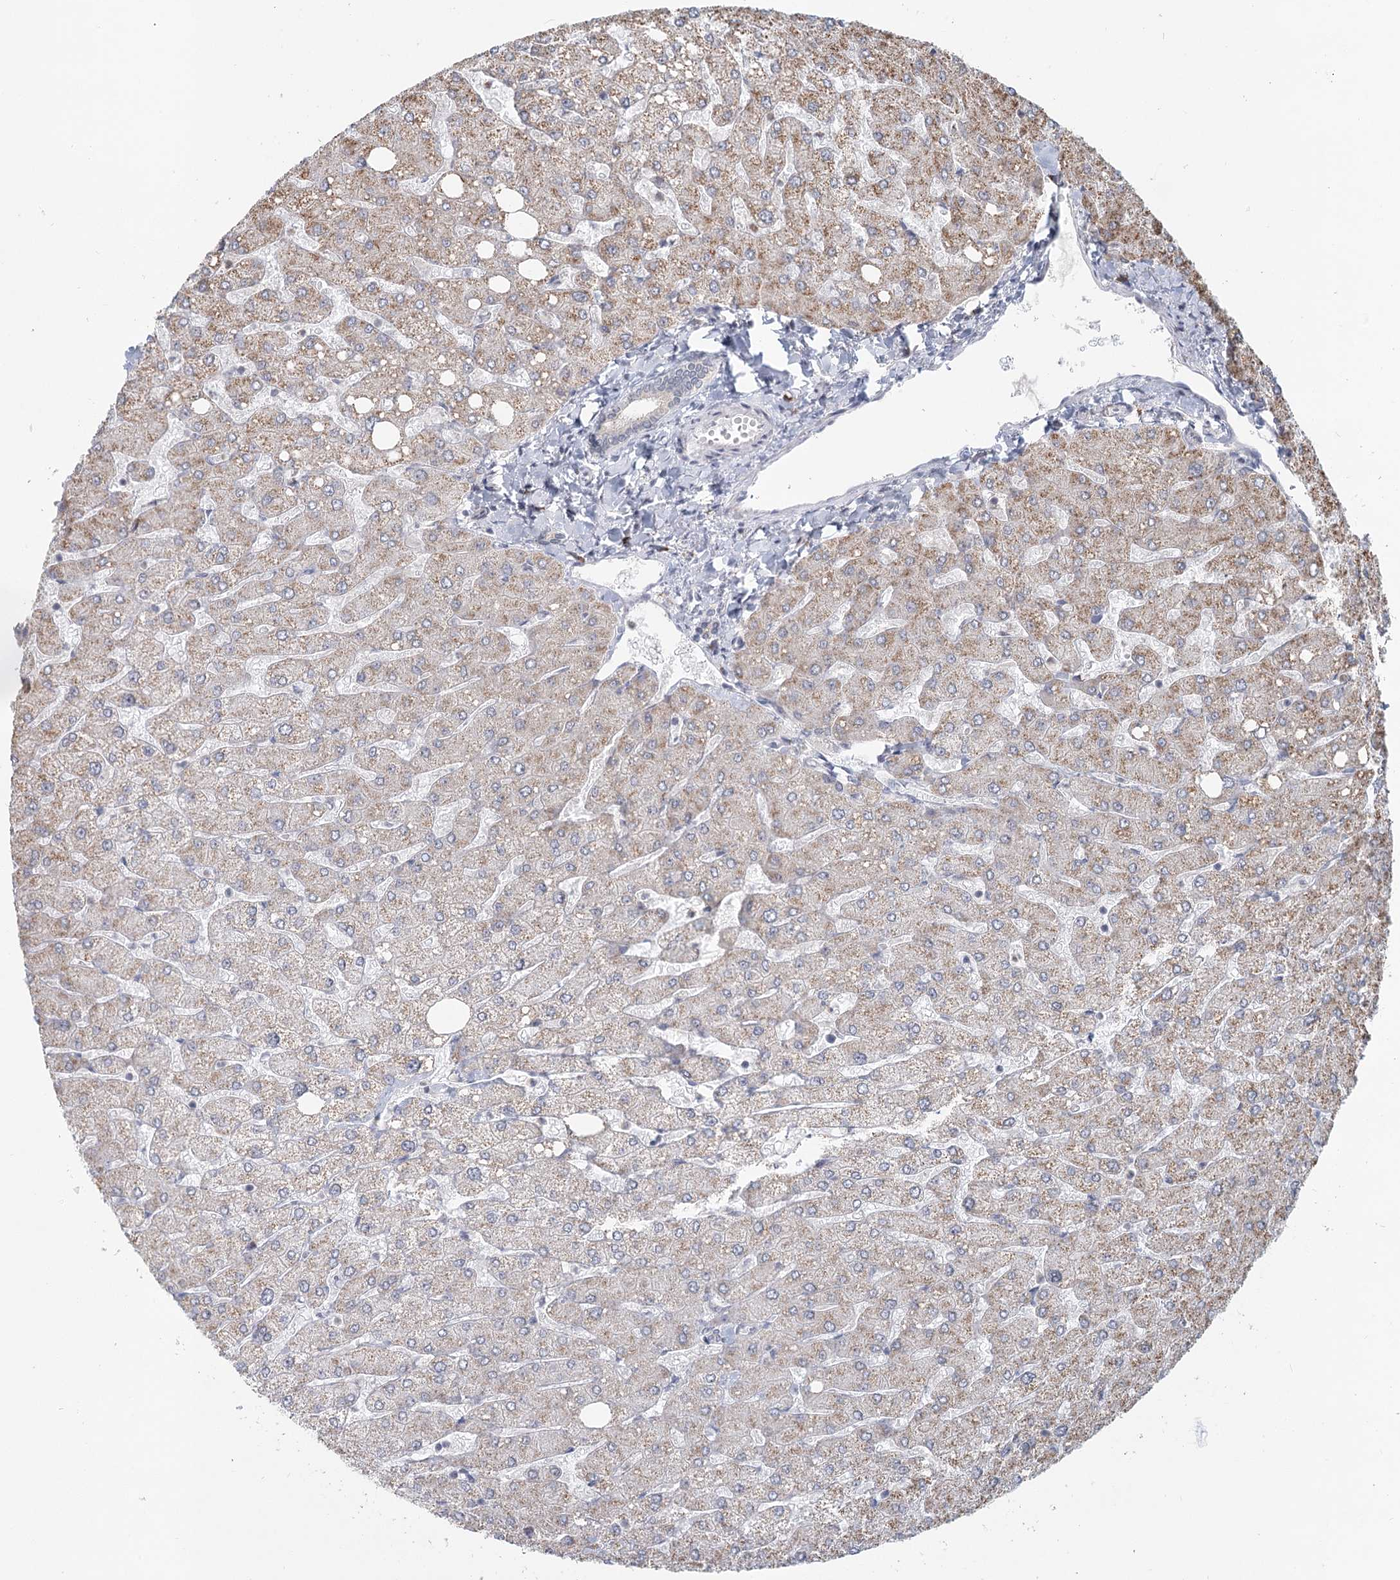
{"staining": {"intensity": "negative", "quantity": "none", "location": "none"}, "tissue": "liver", "cell_type": "Cholangiocytes", "image_type": "normal", "snomed": [{"axis": "morphology", "description": "Normal tissue, NOS"}, {"axis": "topography", "description": "Liver"}], "caption": "Immunohistochemistry (IHC) micrograph of normal liver: liver stained with DAB (3,3'-diaminobenzidine) demonstrates no significant protein expression in cholangiocytes. (DAB (3,3'-diaminobenzidine) immunohistochemistry with hematoxylin counter stain).", "gene": "GPALPP1", "patient": {"sex": "male", "age": 55}}